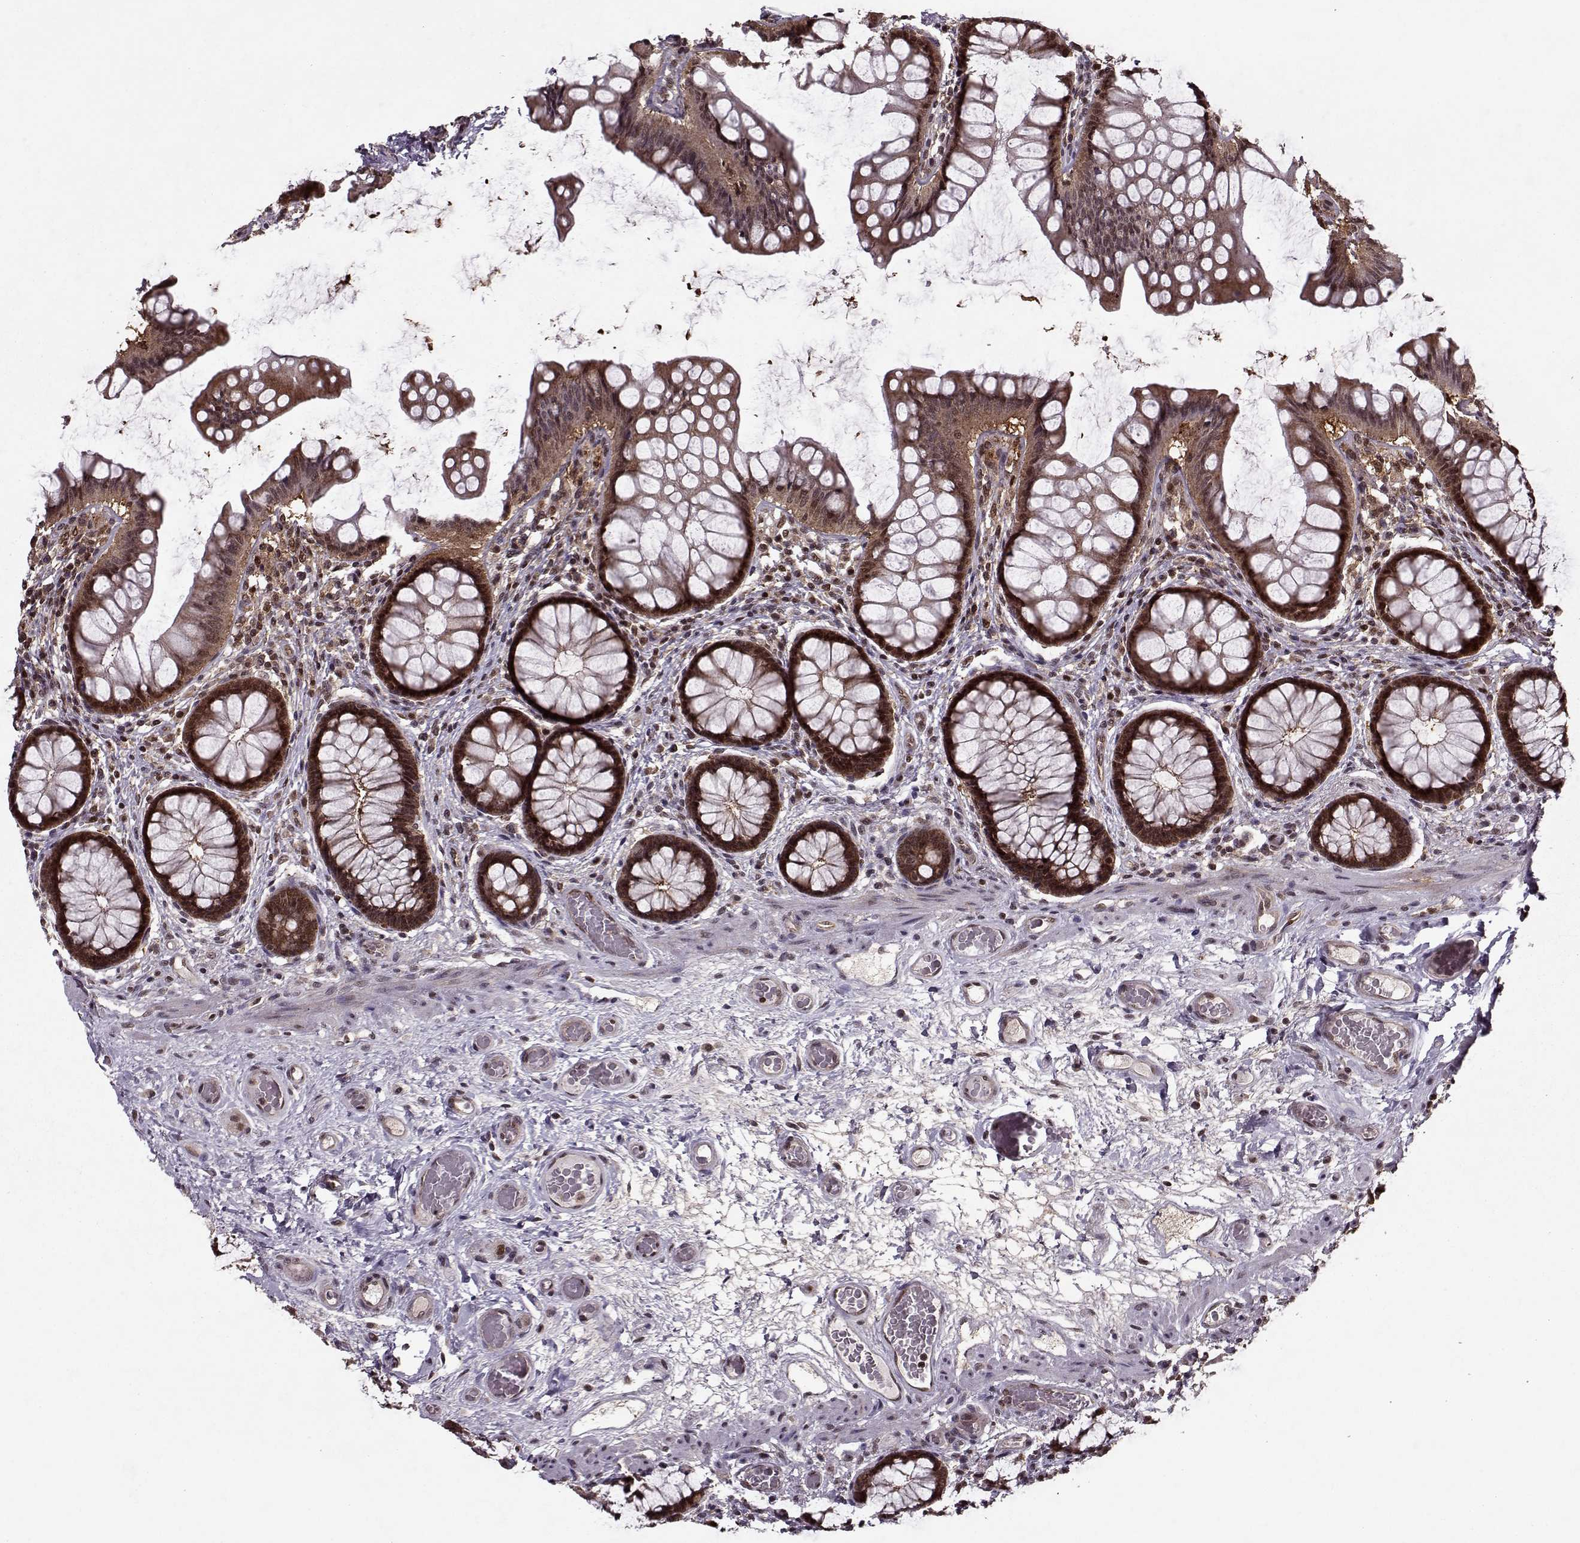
{"staining": {"intensity": "strong", "quantity": ">75%", "location": "nuclear"}, "tissue": "colon", "cell_type": "Endothelial cells", "image_type": "normal", "snomed": [{"axis": "morphology", "description": "Normal tissue, NOS"}, {"axis": "topography", "description": "Colon"}], "caption": "This is an image of immunohistochemistry (IHC) staining of unremarkable colon, which shows strong positivity in the nuclear of endothelial cells.", "gene": "PSMA7", "patient": {"sex": "female", "age": 65}}